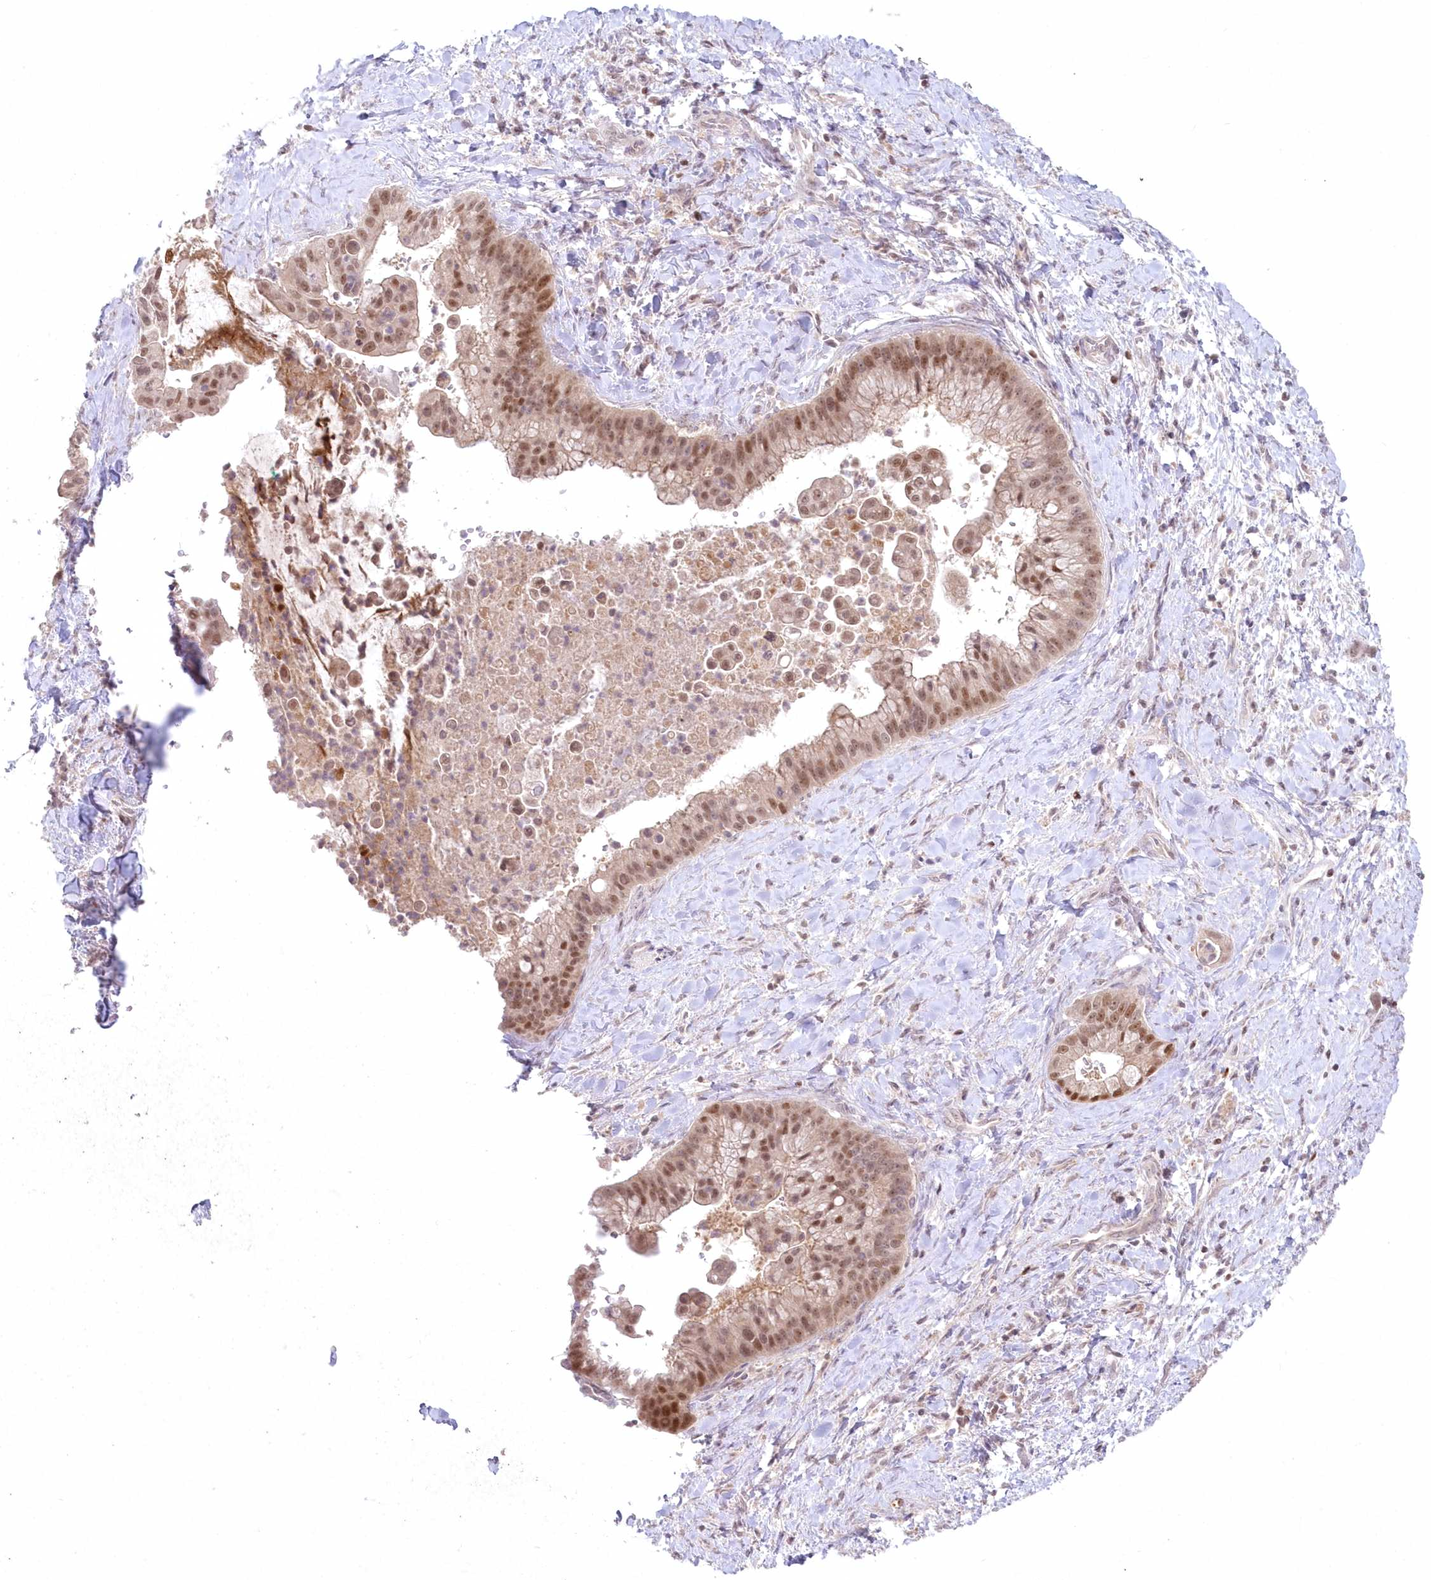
{"staining": {"intensity": "moderate", "quantity": ">75%", "location": "nuclear"}, "tissue": "liver cancer", "cell_type": "Tumor cells", "image_type": "cancer", "snomed": [{"axis": "morphology", "description": "Cholangiocarcinoma"}, {"axis": "topography", "description": "Liver"}], "caption": "A photomicrograph of liver cholangiocarcinoma stained for a protein reveals moderate nuclear brown staining in tumor cells.", "gene": "ASCC1", "patient": {"sex": "female", "age": 54}}